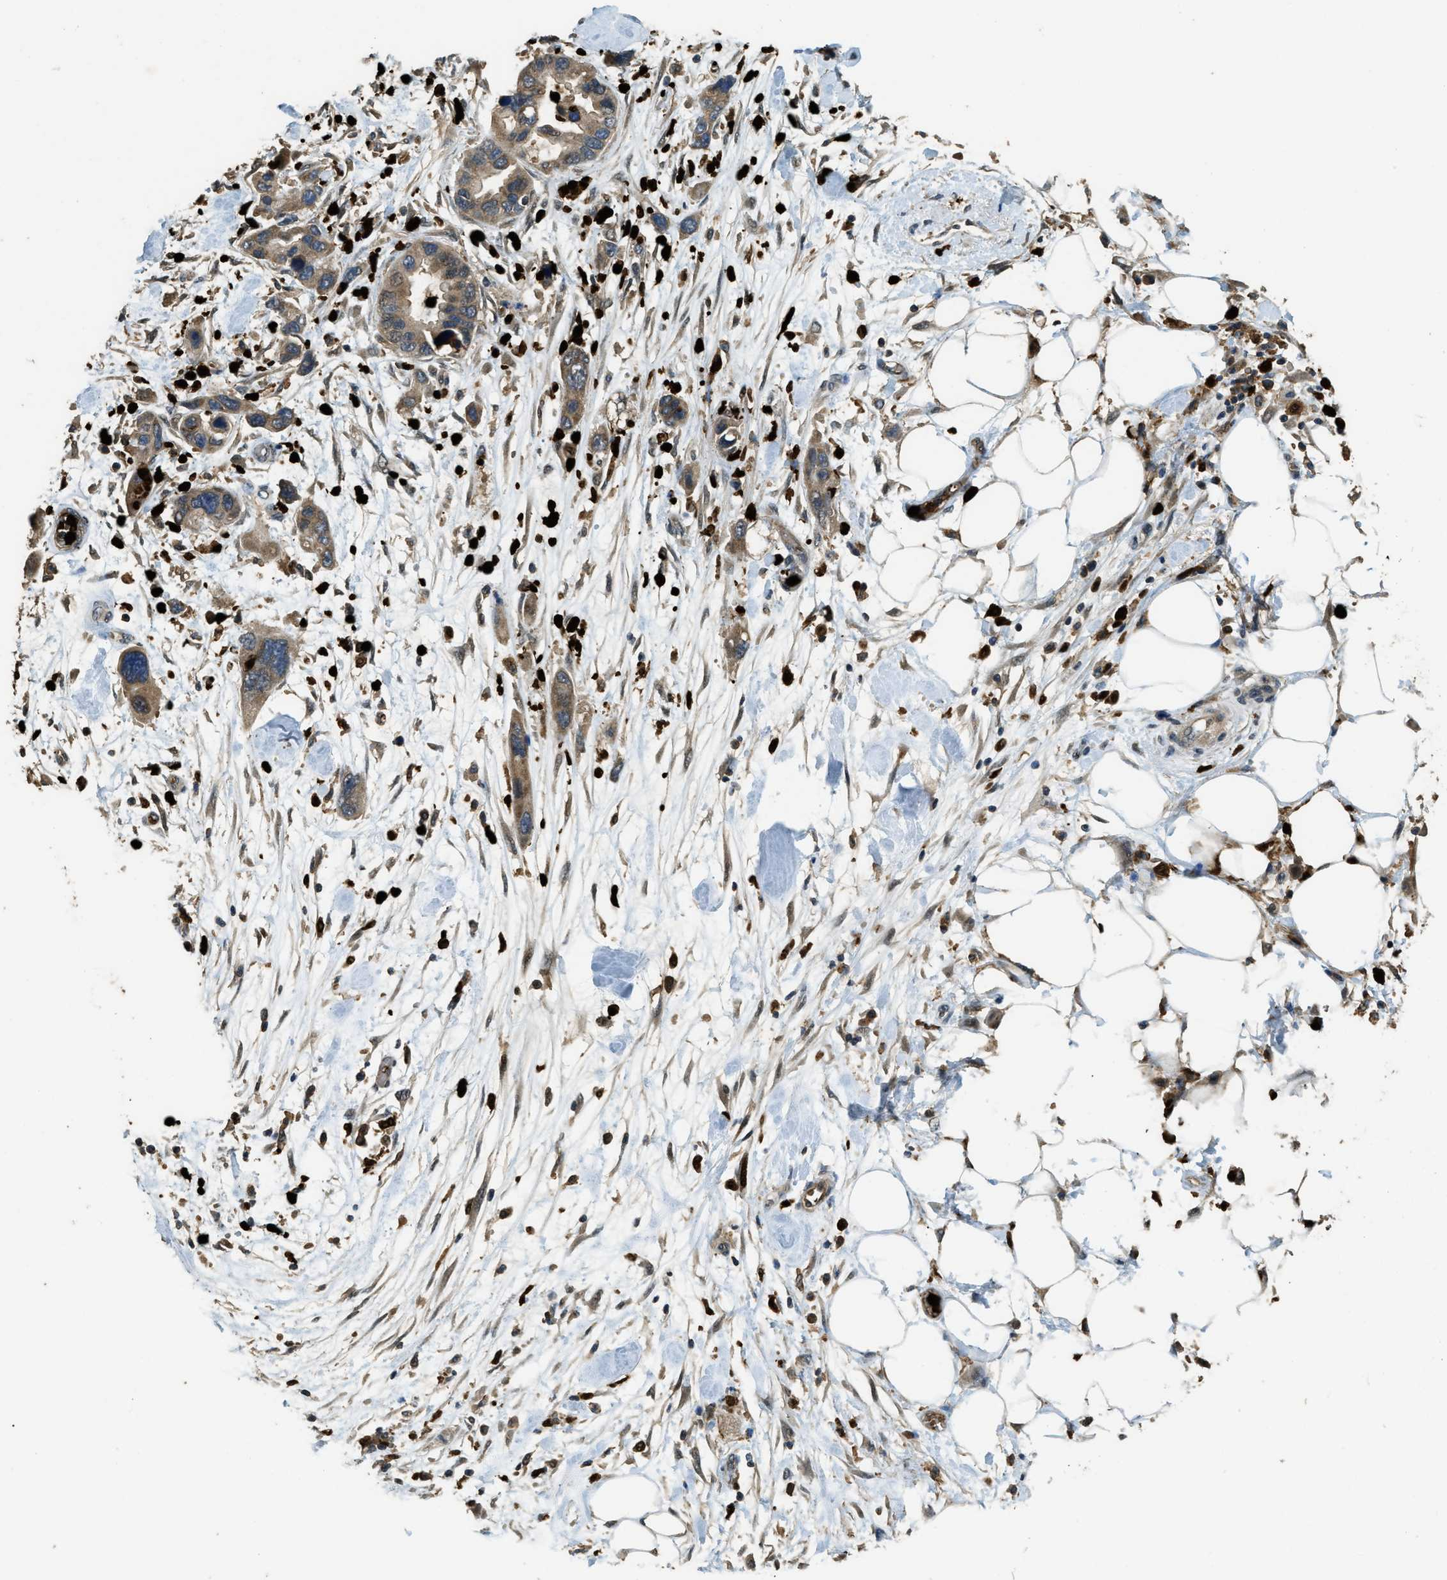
{"staining": {"intensity": "moderate", "quantity": ">75%", "location": "cytoplasmic/membranous"}, "tissue": "pancreatic cancer", "cell_type": "Tumor cells", "image_type": "cancer", "snomed": [{"axis": "morphology", "description": "Normal tissue, NOS"}, {"axis": "morphology", "description": "Adenocarcinoma, NOS"}, {"axis": "topography", "description": "Pancreas"}], "caption": "The immunohistochemical stain labels moderate cytoplasmic/membranous positivity in tumor cells of pancreatic cancer (adenocarcinoma) tissue.", "gene": "RNF141", "patient": {"sex": "female", "age": 71}}